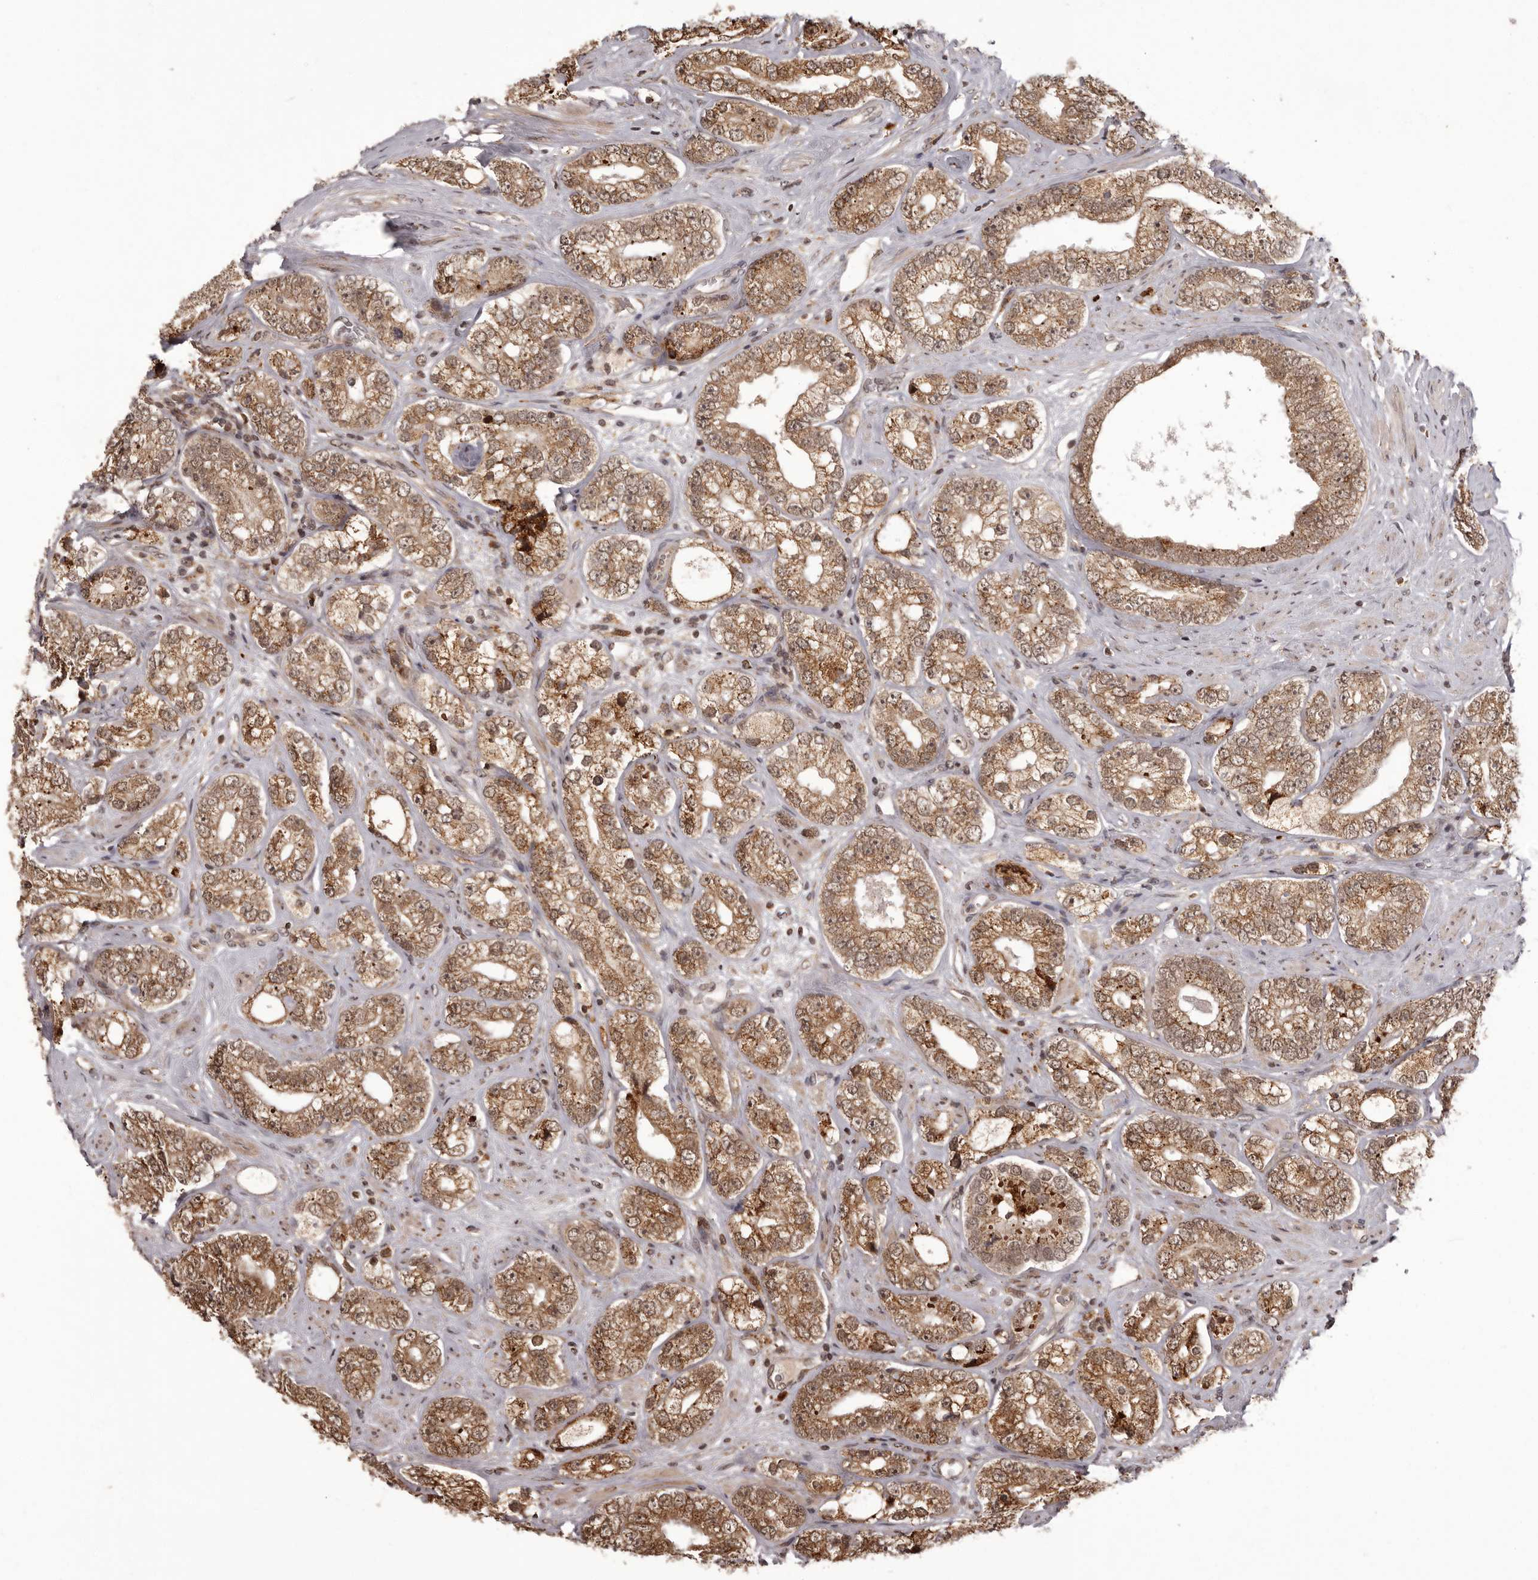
{"staining": {"intensity": "moderate", "quantity": ">75%", "location": "cytoplasmic/membranous,nuclear"}, "tissue": "prostate cancer", "cell_type": "Tumor cells", "image_type": "cancer", "snomed": [{"axis": "morphology", "description": "Adenocarcinoma, High grade"}, {"axis": "topography", "description": "Prostate"}], "caption": "Protein staining demonstrates moderate cytoplasmic/membranous and nuclear expression in approximately >75% of tumor cells in prostate cancer (adenocarcinoma (high-grade)). The protein is shown in brown color, while the nuclei are stained blue.", "gene": "IL32", "patient": {"sex": "male", "age": 56}}